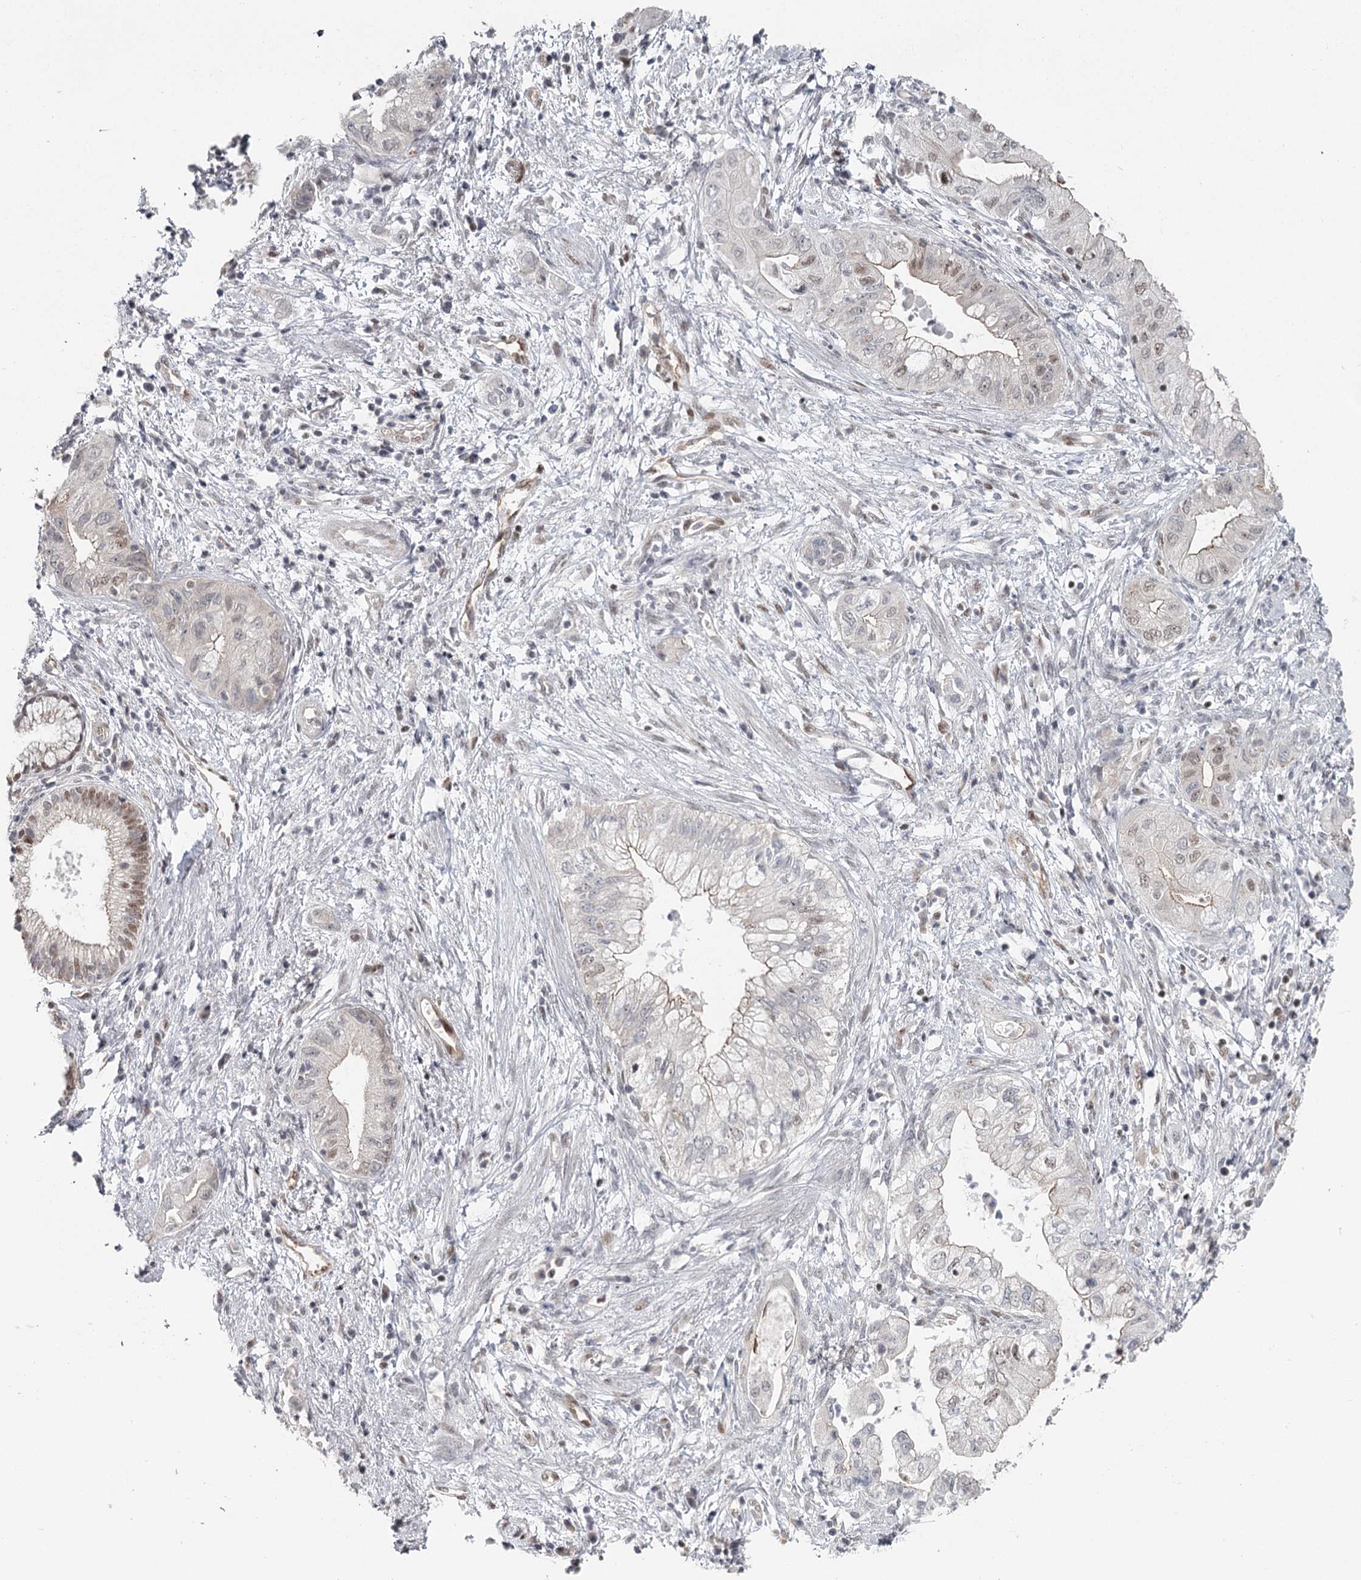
{"staining": {"intensity": "weak", "quantity": "25%-75%", "location": "nuclear"}, "tissue": "pancreatic cancer", "cell_type": "Tumor cells", "image_type": "cancer", "snomed": [{"axis": "morphology", "description": "Adenocarcinoma, NOS"}, {"axis": "topography", "description": "Pancreas"}], "caption": "Tumor cells reveal low levels of weak nuclear staining in approximately 25%-75% of cells in pancreatic adenocarcinoma.", "gene": "FAM13C", "patient": {"sex": "female", "age": 73}}